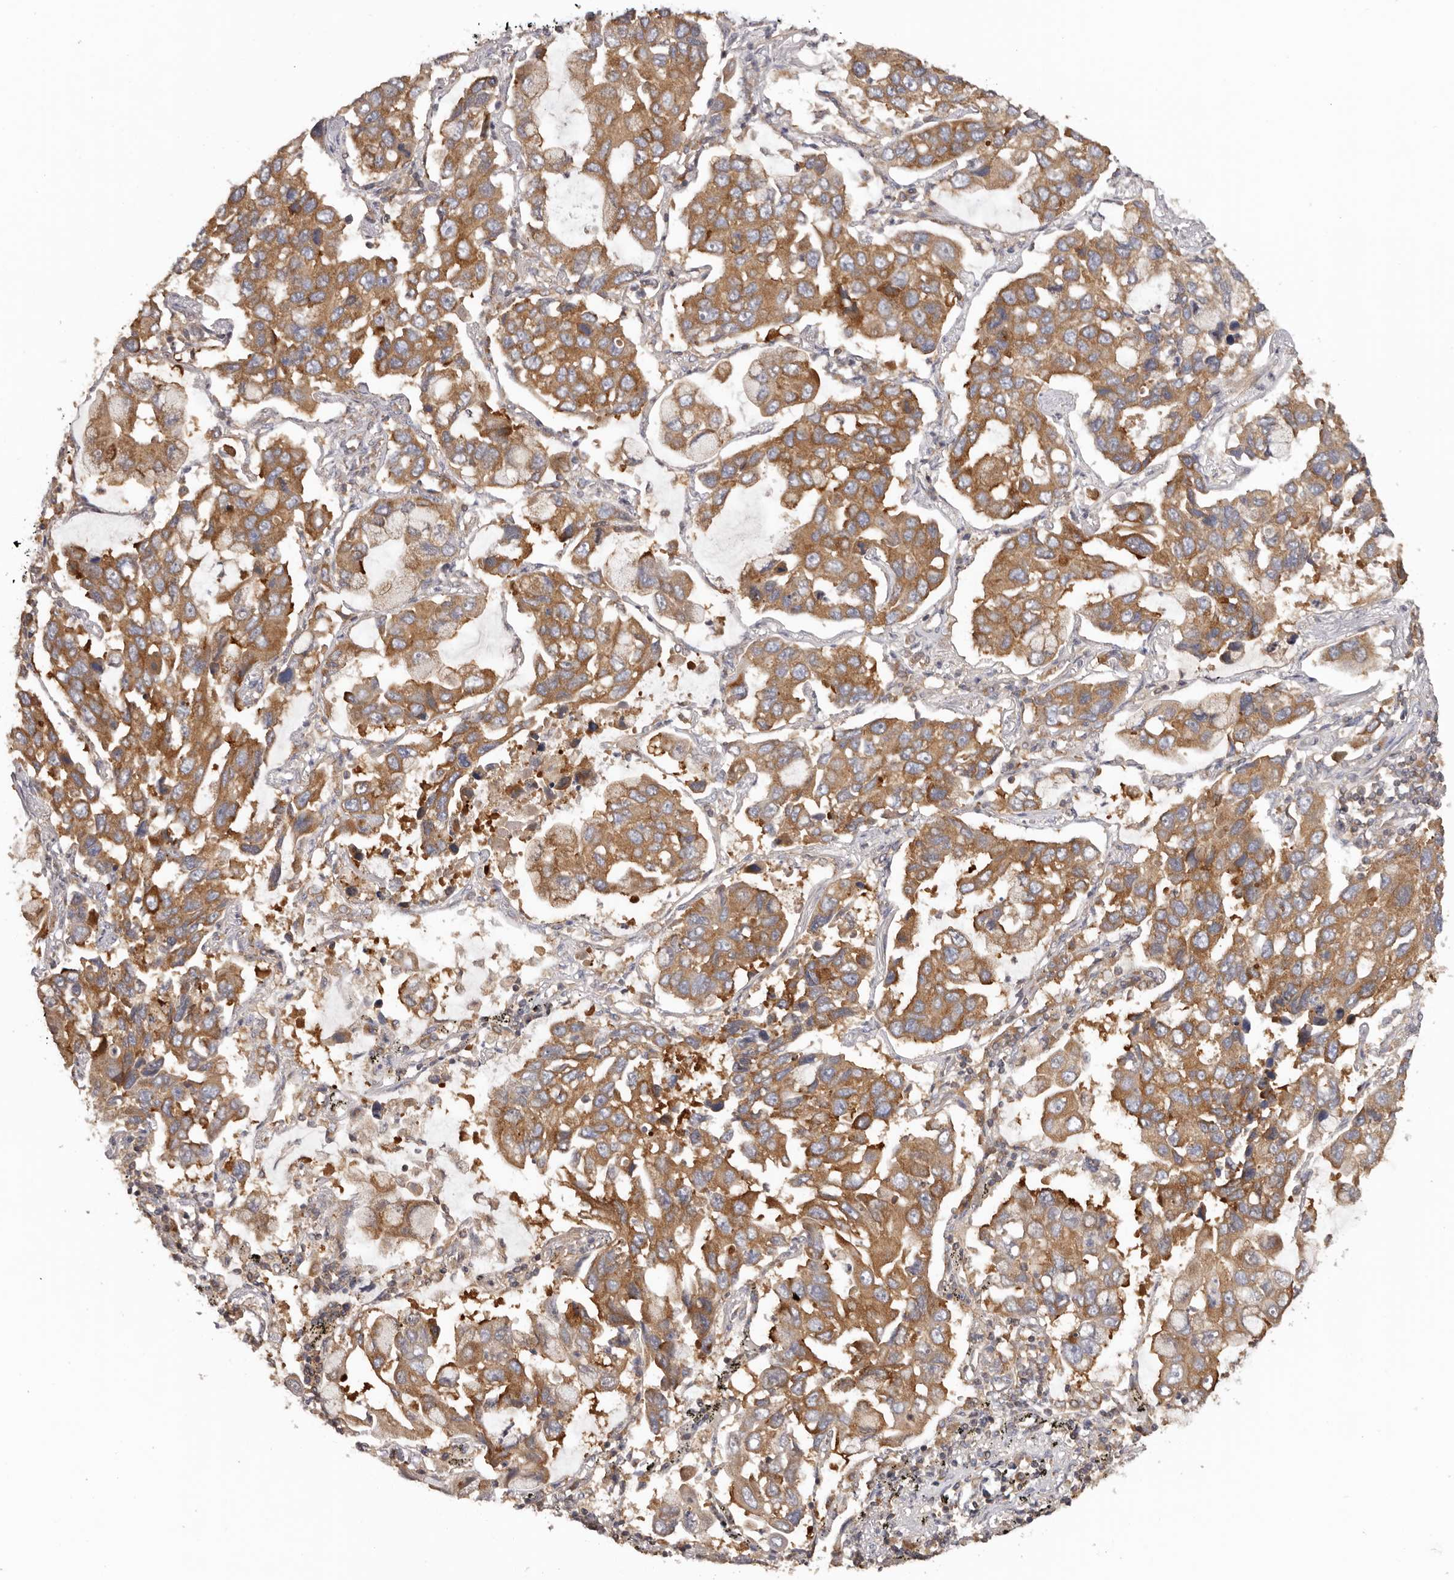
{"staining": {"intensity": "moderate", "quantity": ">75%", "location": "cytoplasmic/membranous"}, "tissue": "lung cancer", "cell_type": "Tumor cells", "image_type": "cancer", "snomed": [{"axis": "morphology", "description": "Adenocarcinoma, NOS"}, {"axis": "topography", "description": "Lung"}], "caption": "An immunohistochemistry photomicrograph of tumor tissue is shown. Protein staining in brown highlights moderate cytoplasmic/membranous positivity in adenocarcinoma (lung) within tumor cells. (Stains: DAB (3,3'-diaminobenzidine) in brown, nuclei in blue, Microscopy: brightfield microscopy at high magnification).", "gene": "EEF1E1", "patient": {"sex": "male", "age": 64}}